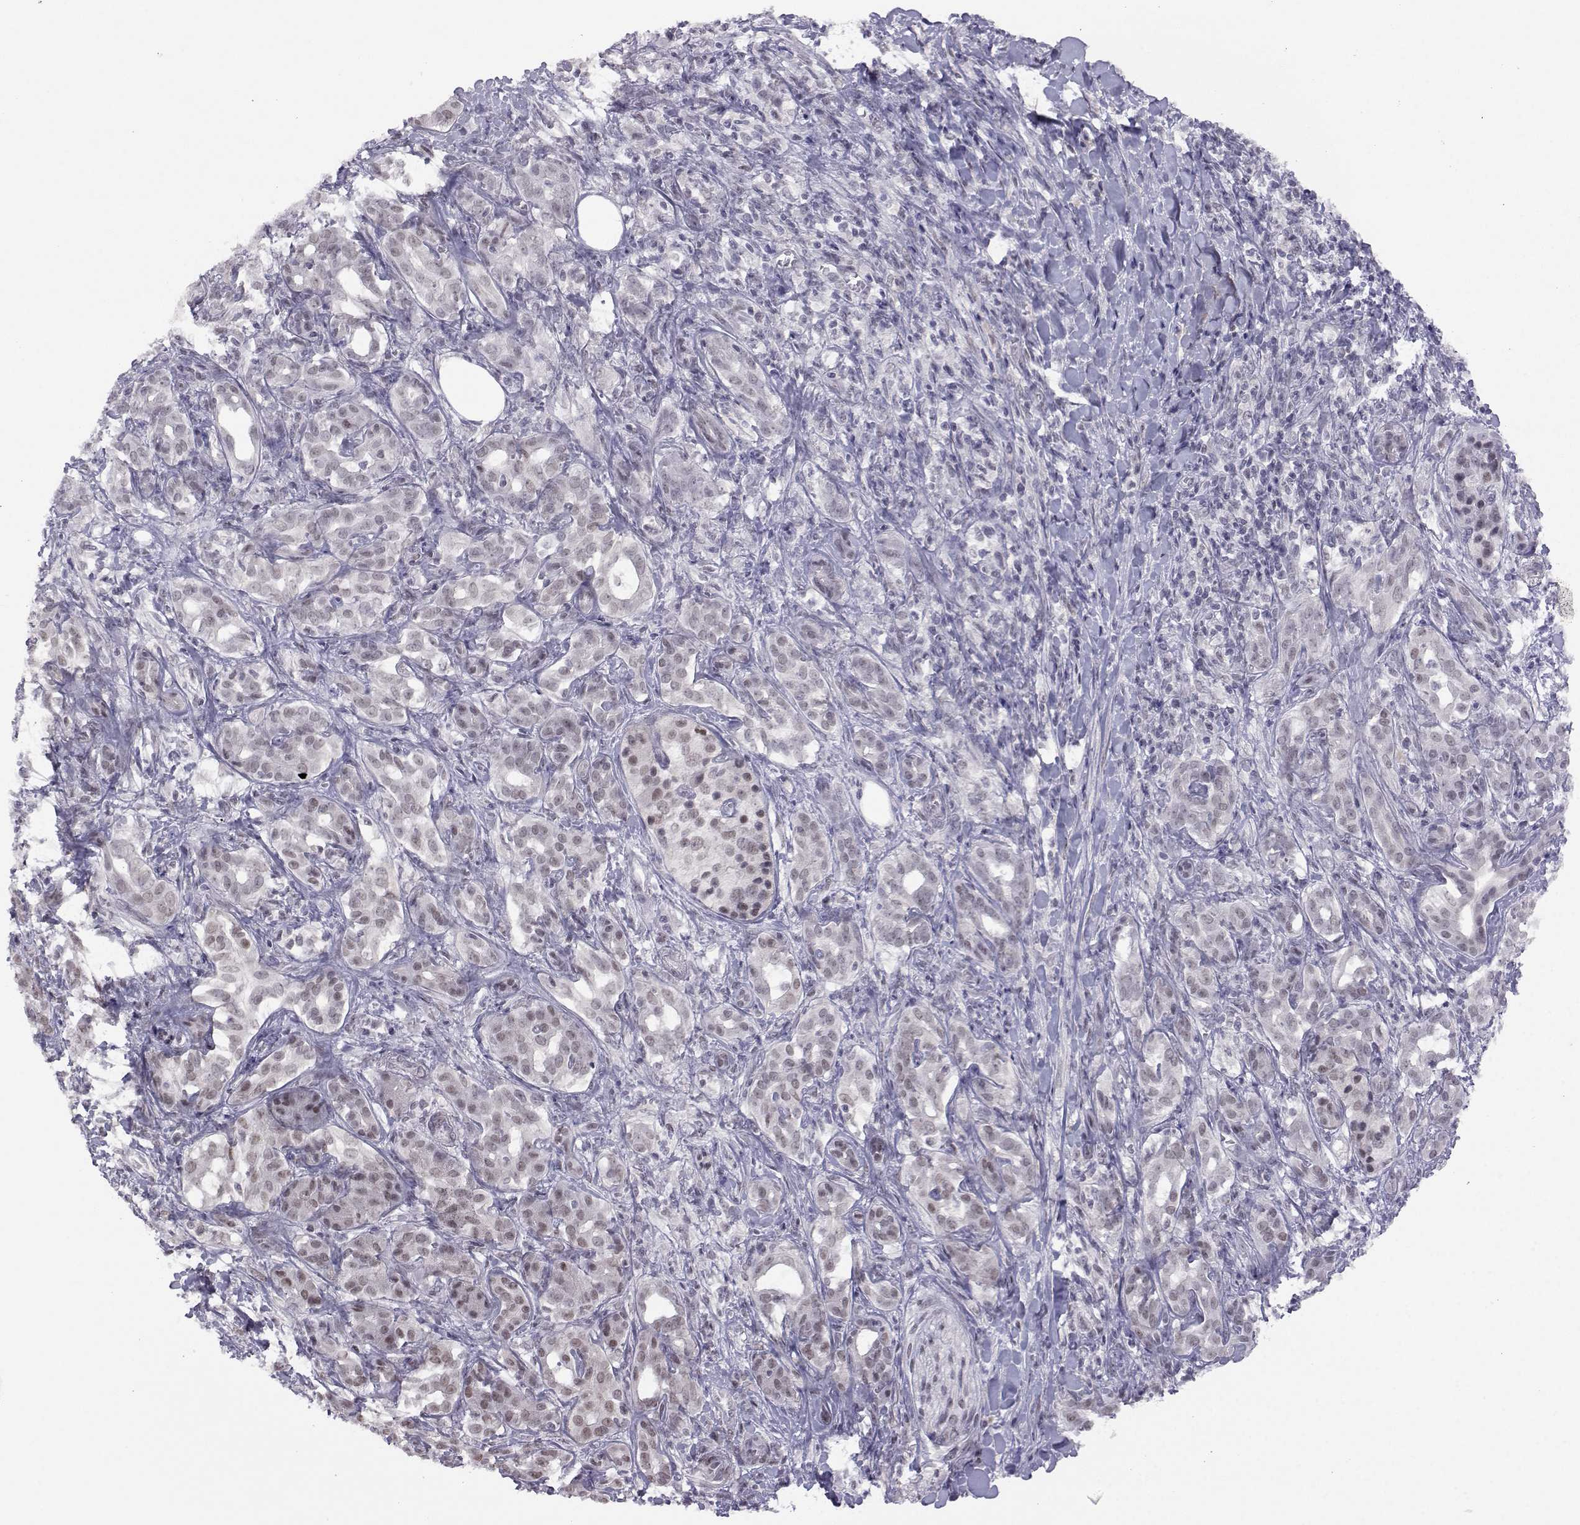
{"staining": {"intensity": "weak", "quantity": "25%-75%", "location": "nuclear"}, "tissue": "pancreatic cancer", "cell_type": "Tumor cells", "image_type": "cancer", "snomed": [{"axis": "morphology", "description": "Adenocarcinoma, NOS"}, {"axis": "topography", "description": "Pancreas"}], "caption": "Pancreatic cancer stained for a protein exhibits weak nuclear positivity in tumor cells. The protein is stained brown, and the nuclei are stained in blue (DAB (3,3'-diaminobenzidine) IHC with brightfield microscopy, high magnification).", "gene": "MED26", "patient": {"sex": "male", "age": 61}}